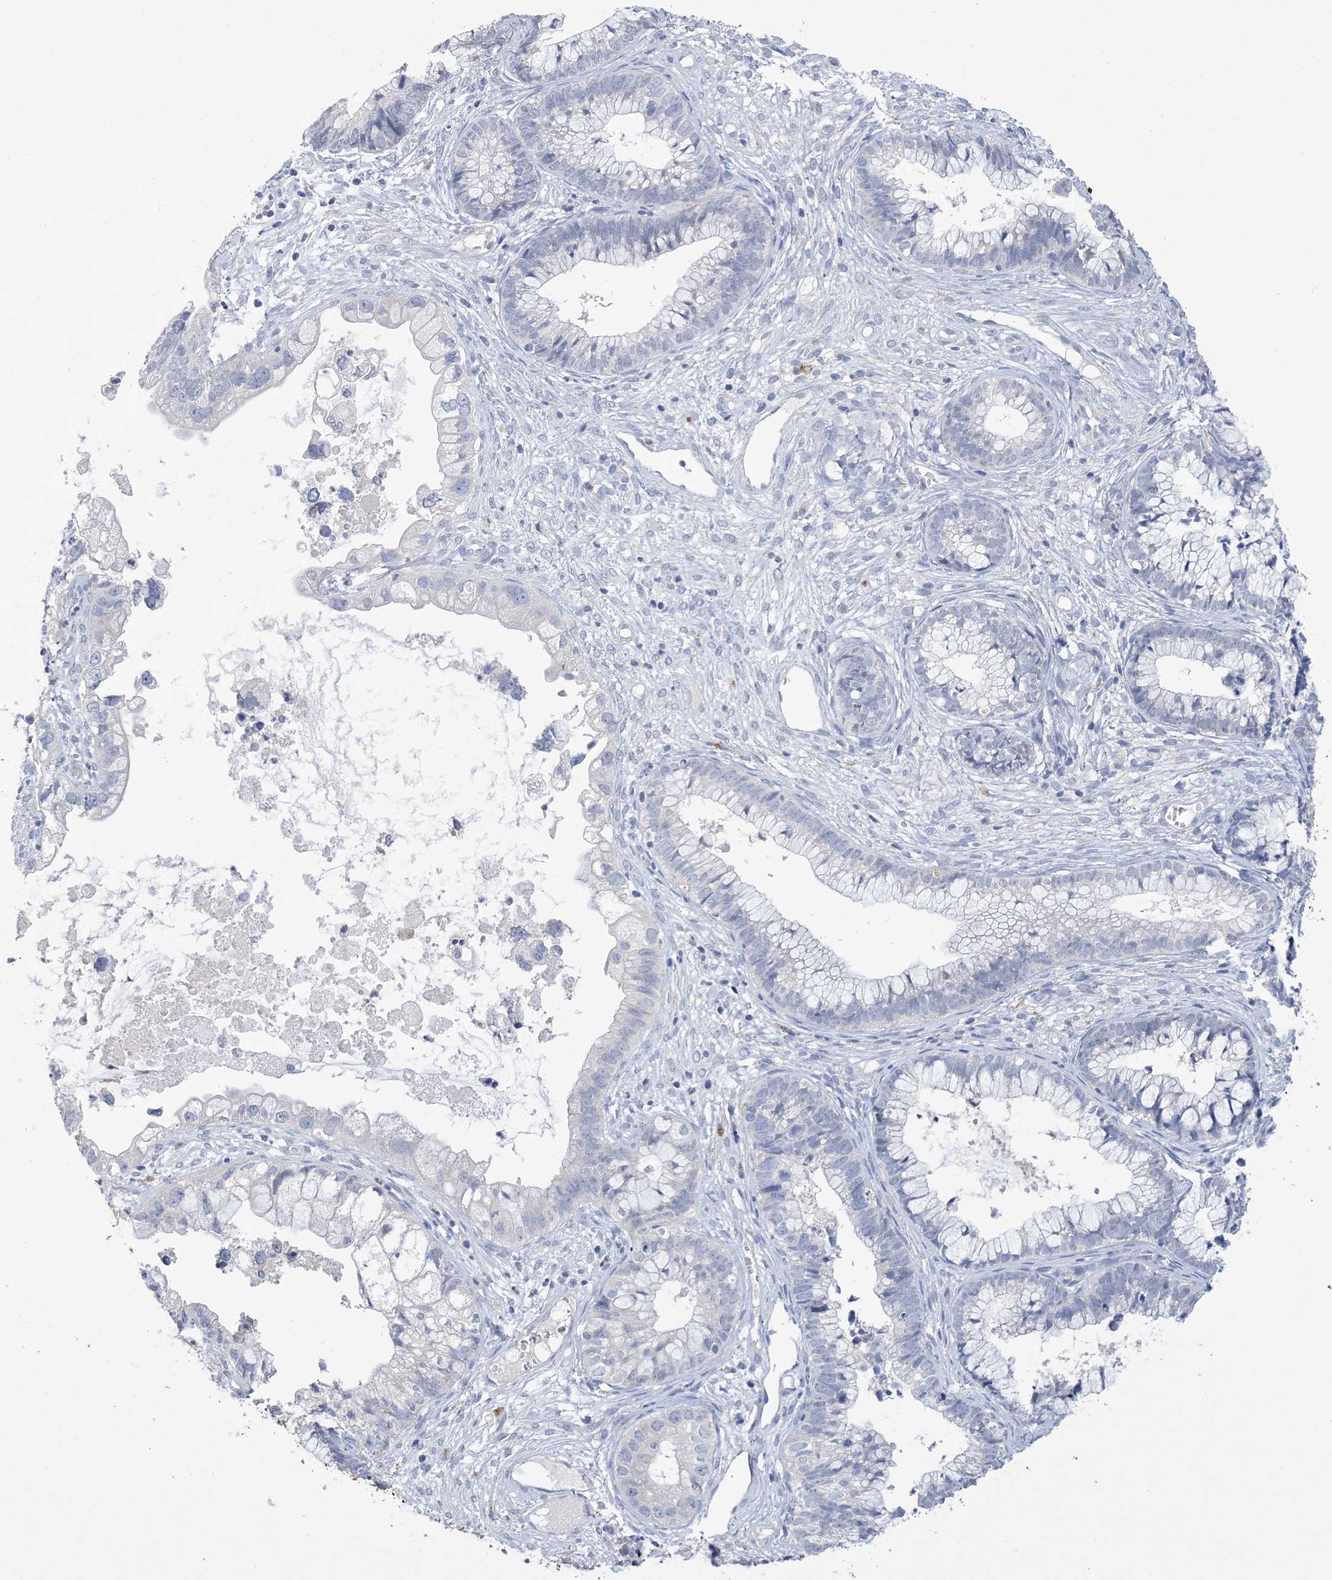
{"staining": {"intensity": "negative", "quantity": "none", "location": "none"}, "tissue": "cervical cancer", "cell_type": "Tumor cells", "image_type": "cancer", "snomed": [{"axis": "morphology", "description": "Adenocarcinoma, NOS"}, {"axis": "topography", "description": "Cervix"}], "caption": "This is an IHC micrograph of adenocarcinoma (cervical). There is no positivity in tumor cells.", "gene": "DSC3", "patient": {"sex": "female", "age": 44}}